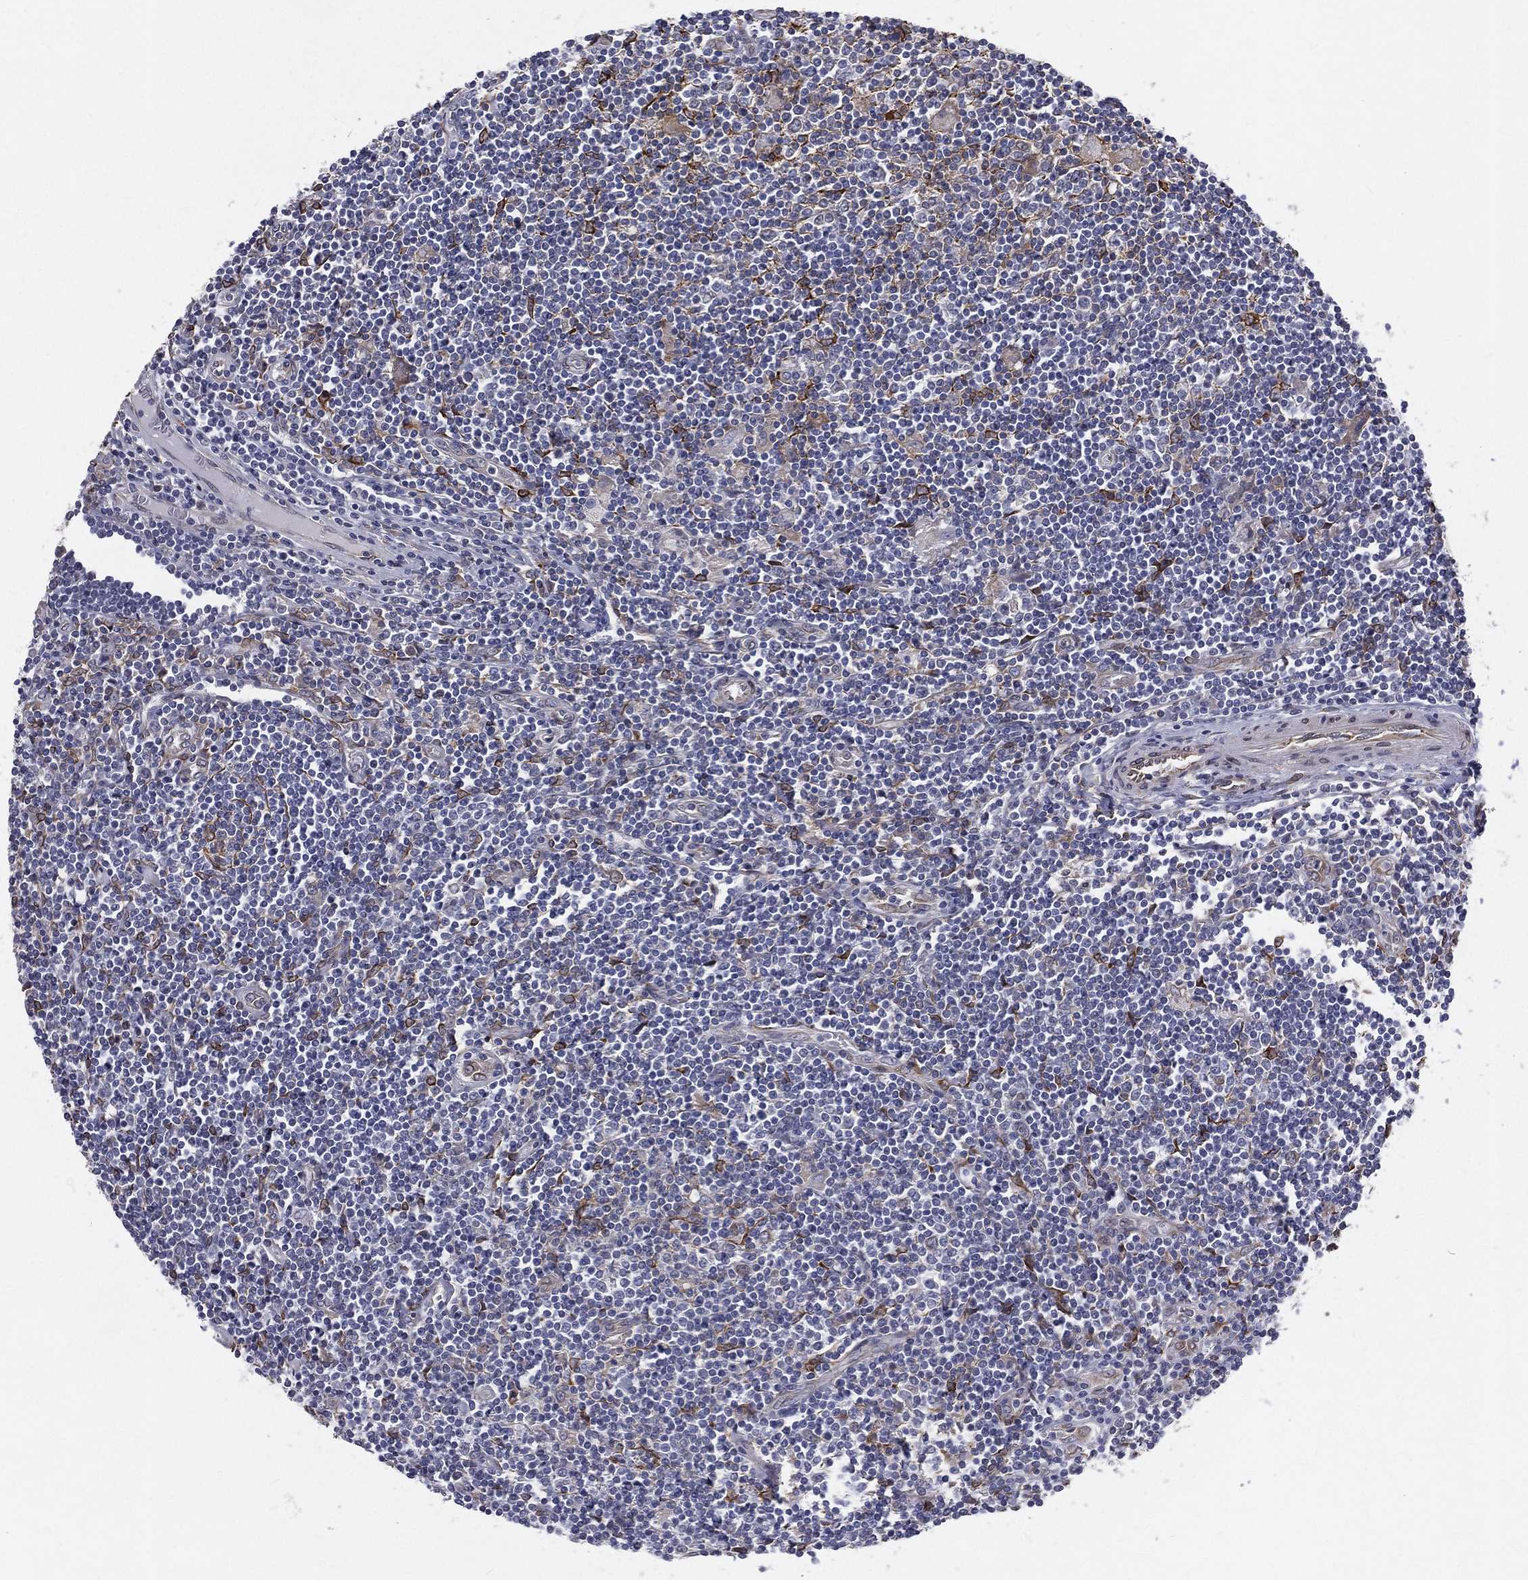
{"staining": {"intensity": "negative", "quantity": "none", "location": "none"}, "tissue": "lymphoma", "cell_type": "Tumor cells", "image_type": "cancer", "snomed": [{"axis": "morphology", "description": "Hodgkin's disease, NOS"}, {"axis": "topography", "description": "Lymph node"}], "caption": "The micrograph displays no staining of tumor cells in Hodgkin's disease.", "gene": "PGRMC1", "patient": {"sex": "male", "age": 40}}